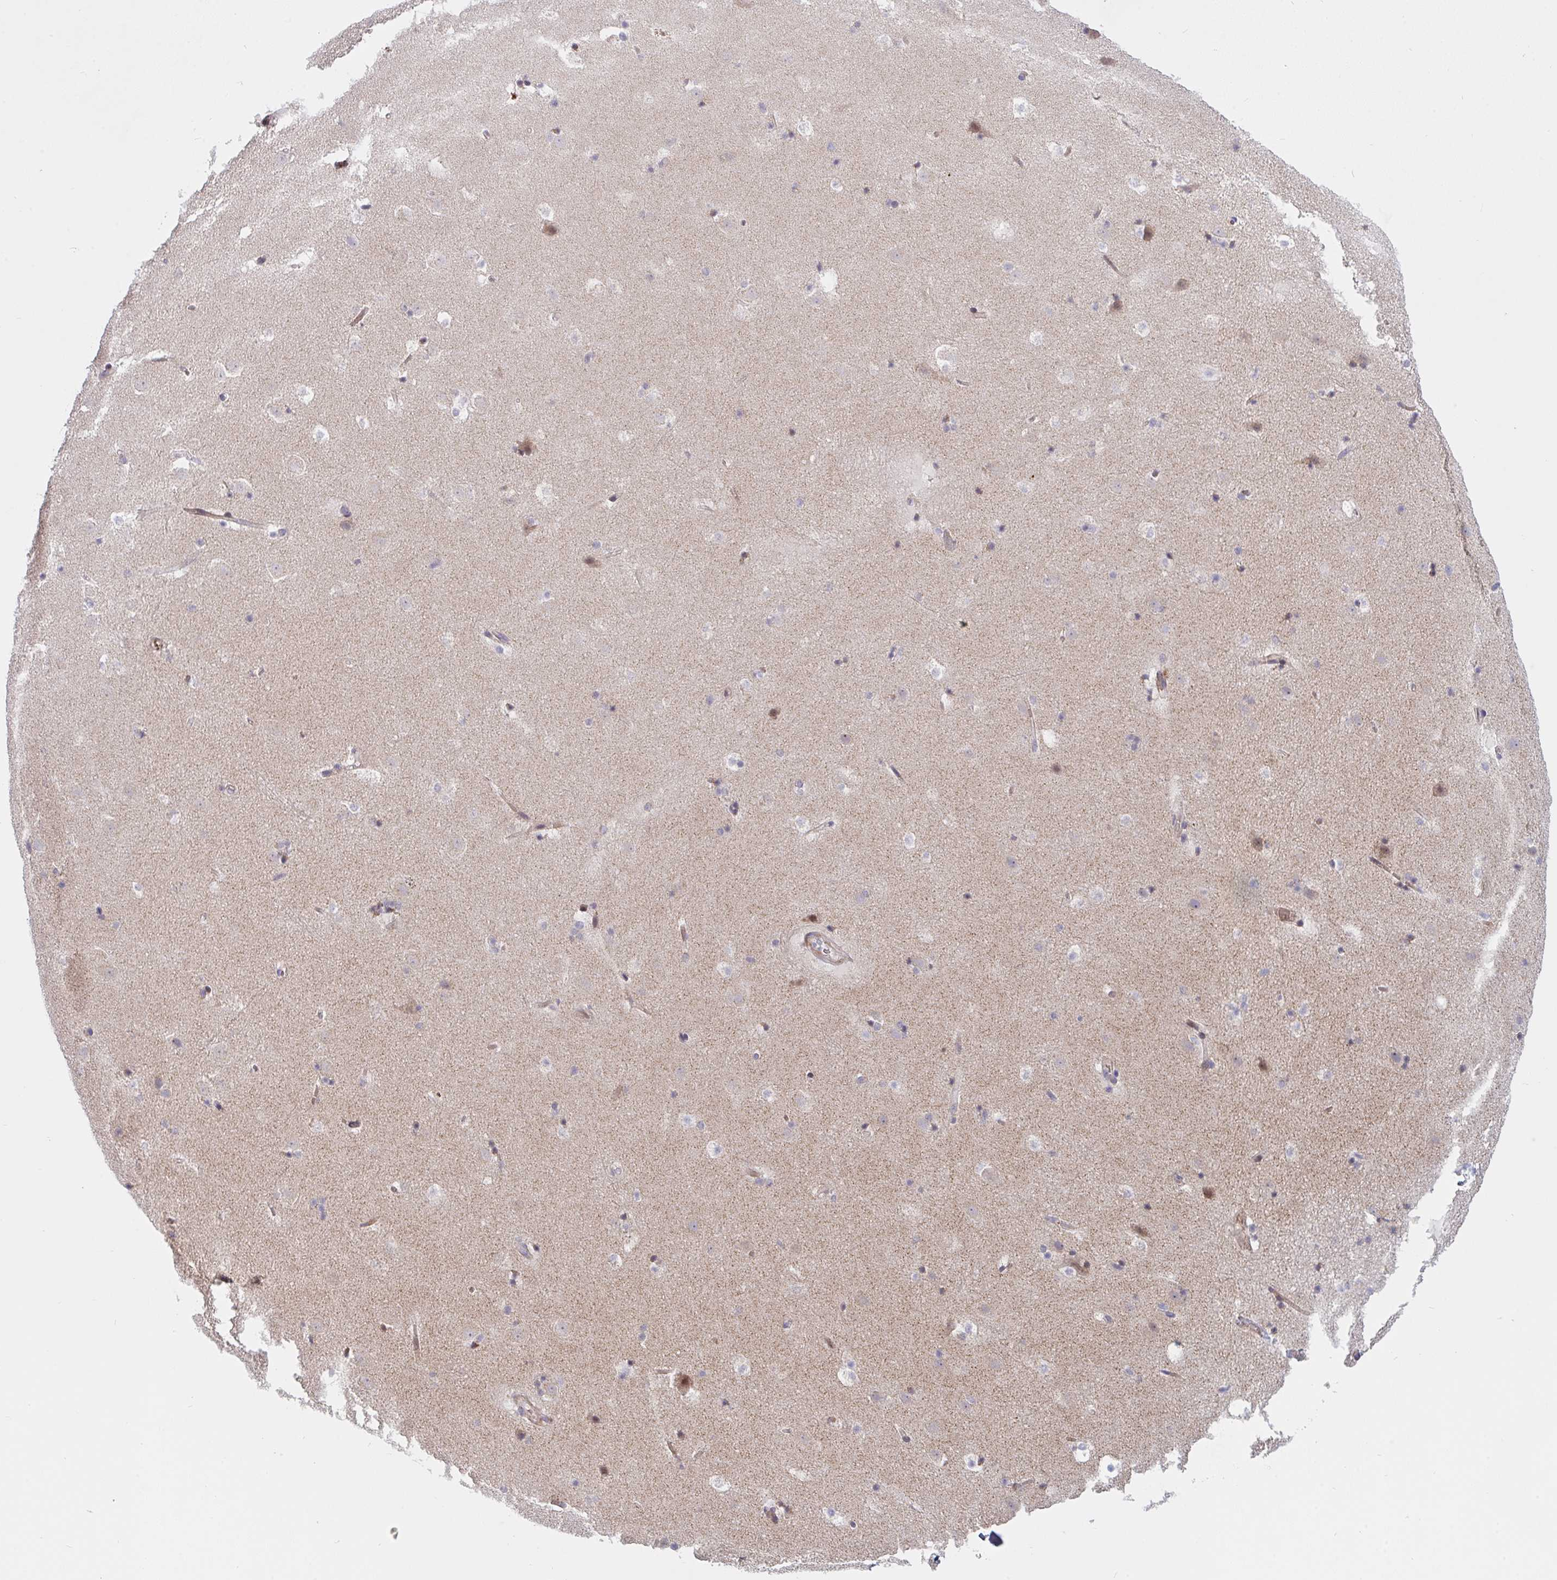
{"staining": {"intensity": "strong", "quantity": "<25%", "location": "cytoplasmic/membranous"}, "tissue": "caudate", "cell_type": "Glial cells", "image_type": "normal", "snomed": [{"axis": "morphology", "description": "Normal tissue, NOS"}, {"axis": "topography", "description": "Lateral ventricle wall"}], "caption": "Protein staining of benign caudate exhibits strong cytoplasmic/membranous positivity in approximately <25% of glial cells. Using DAB (brown) and hematoxylin (blue) stains, captured at high magnification using brightfield microscopy.", "gene": "TNFSF4", "patient": {"sex": "male", "age": 37}}